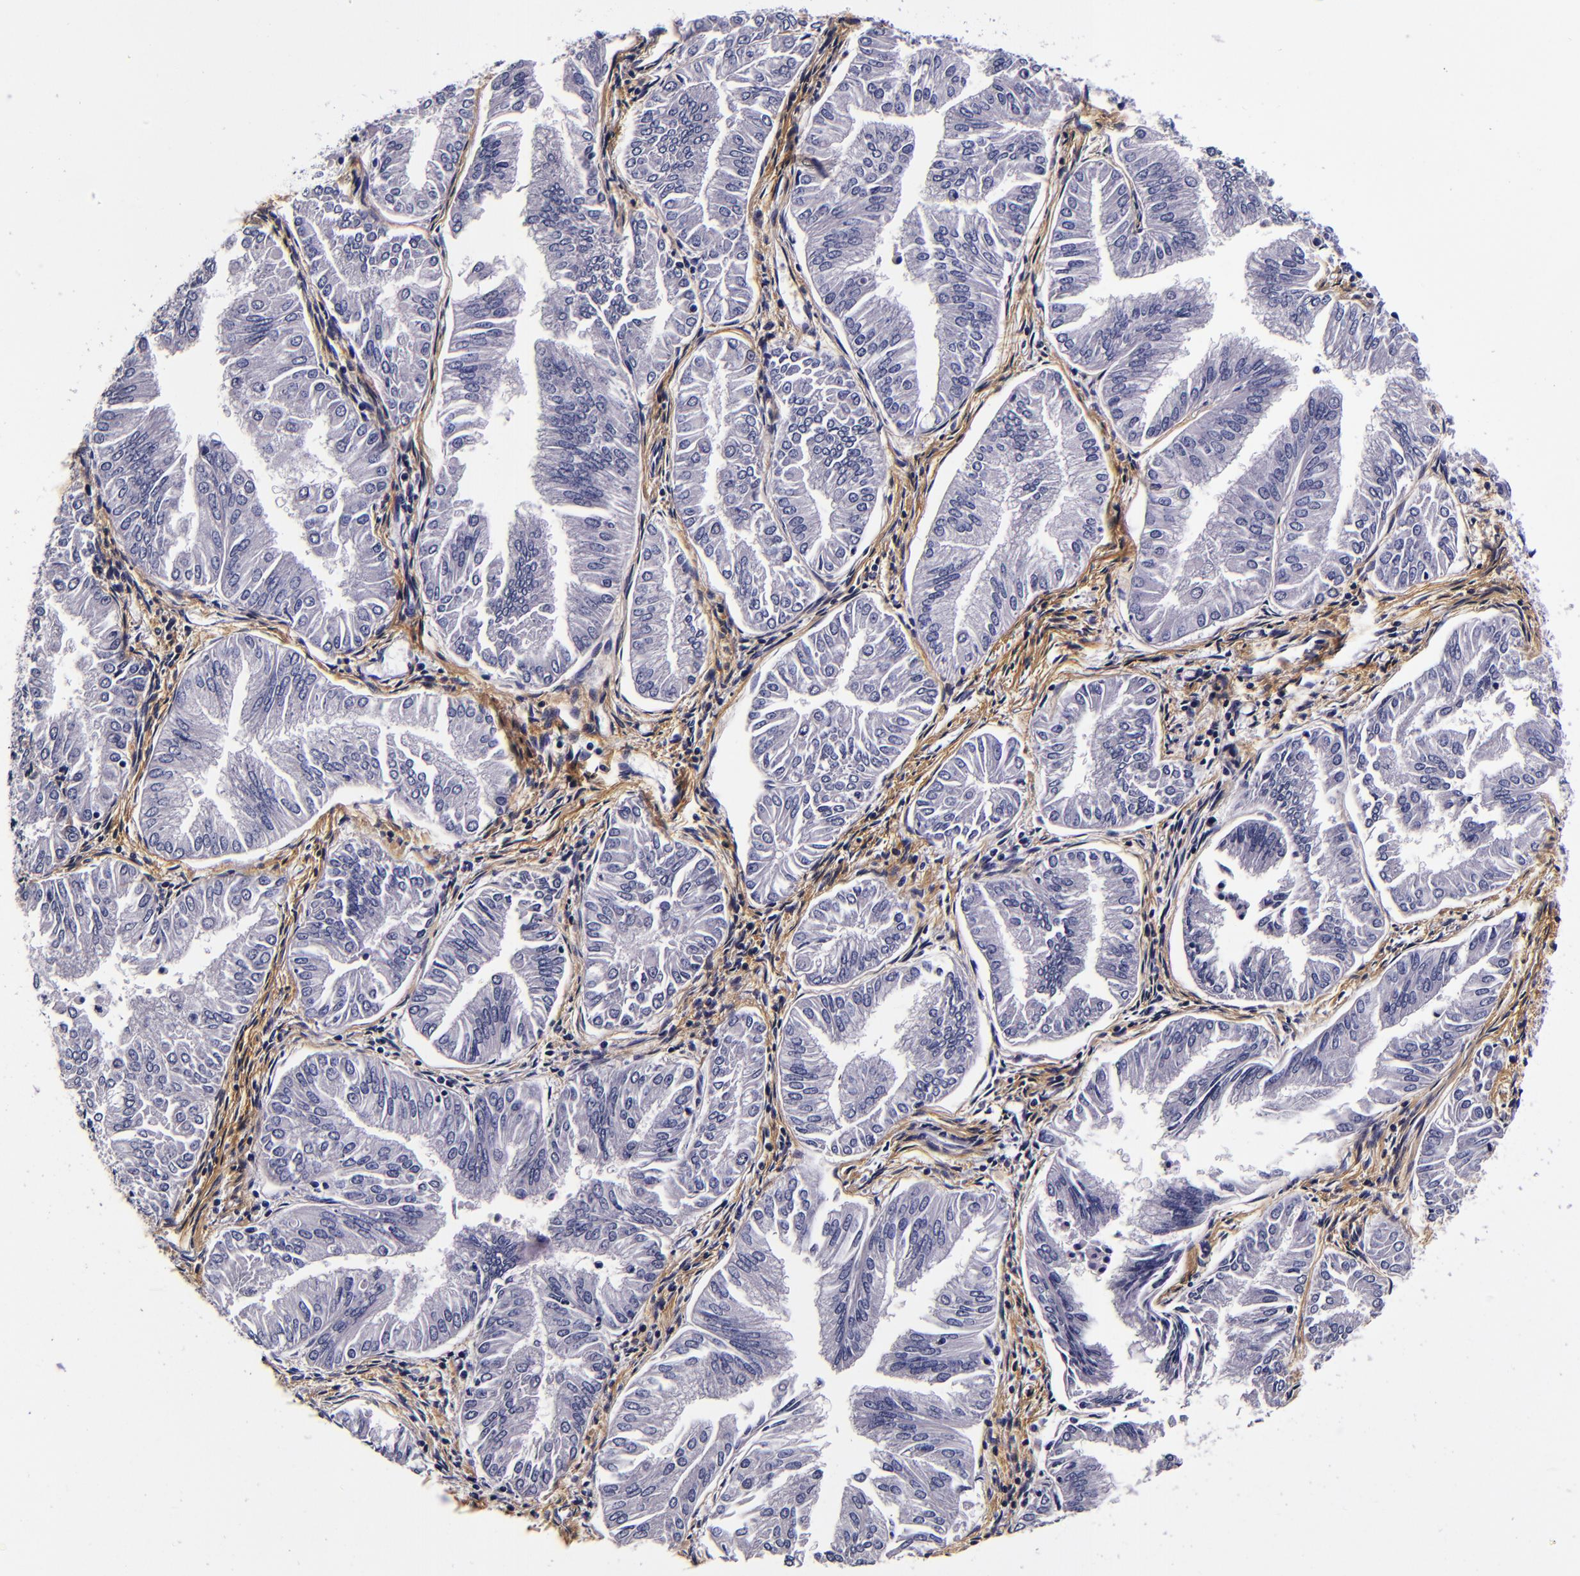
{"staining": {"intensity": "negative", "quantity": "none", "location": "none"}, "tissue": "endometrial cancer", "cell_type": "Tumor cells", "image_type": "cancer", "snomed": [{"axis": "morphology", "description": "Adenocarcinoma, NOS"}, {"axis": "topography", "description": "Endometrium"}], "caption": "Histopathology image shows no protein staining in tumor cells of adenocarcinoma (endometrial) tissue.", "gene": "FBN1", "patient": {"sex": "female", "age": 53}}